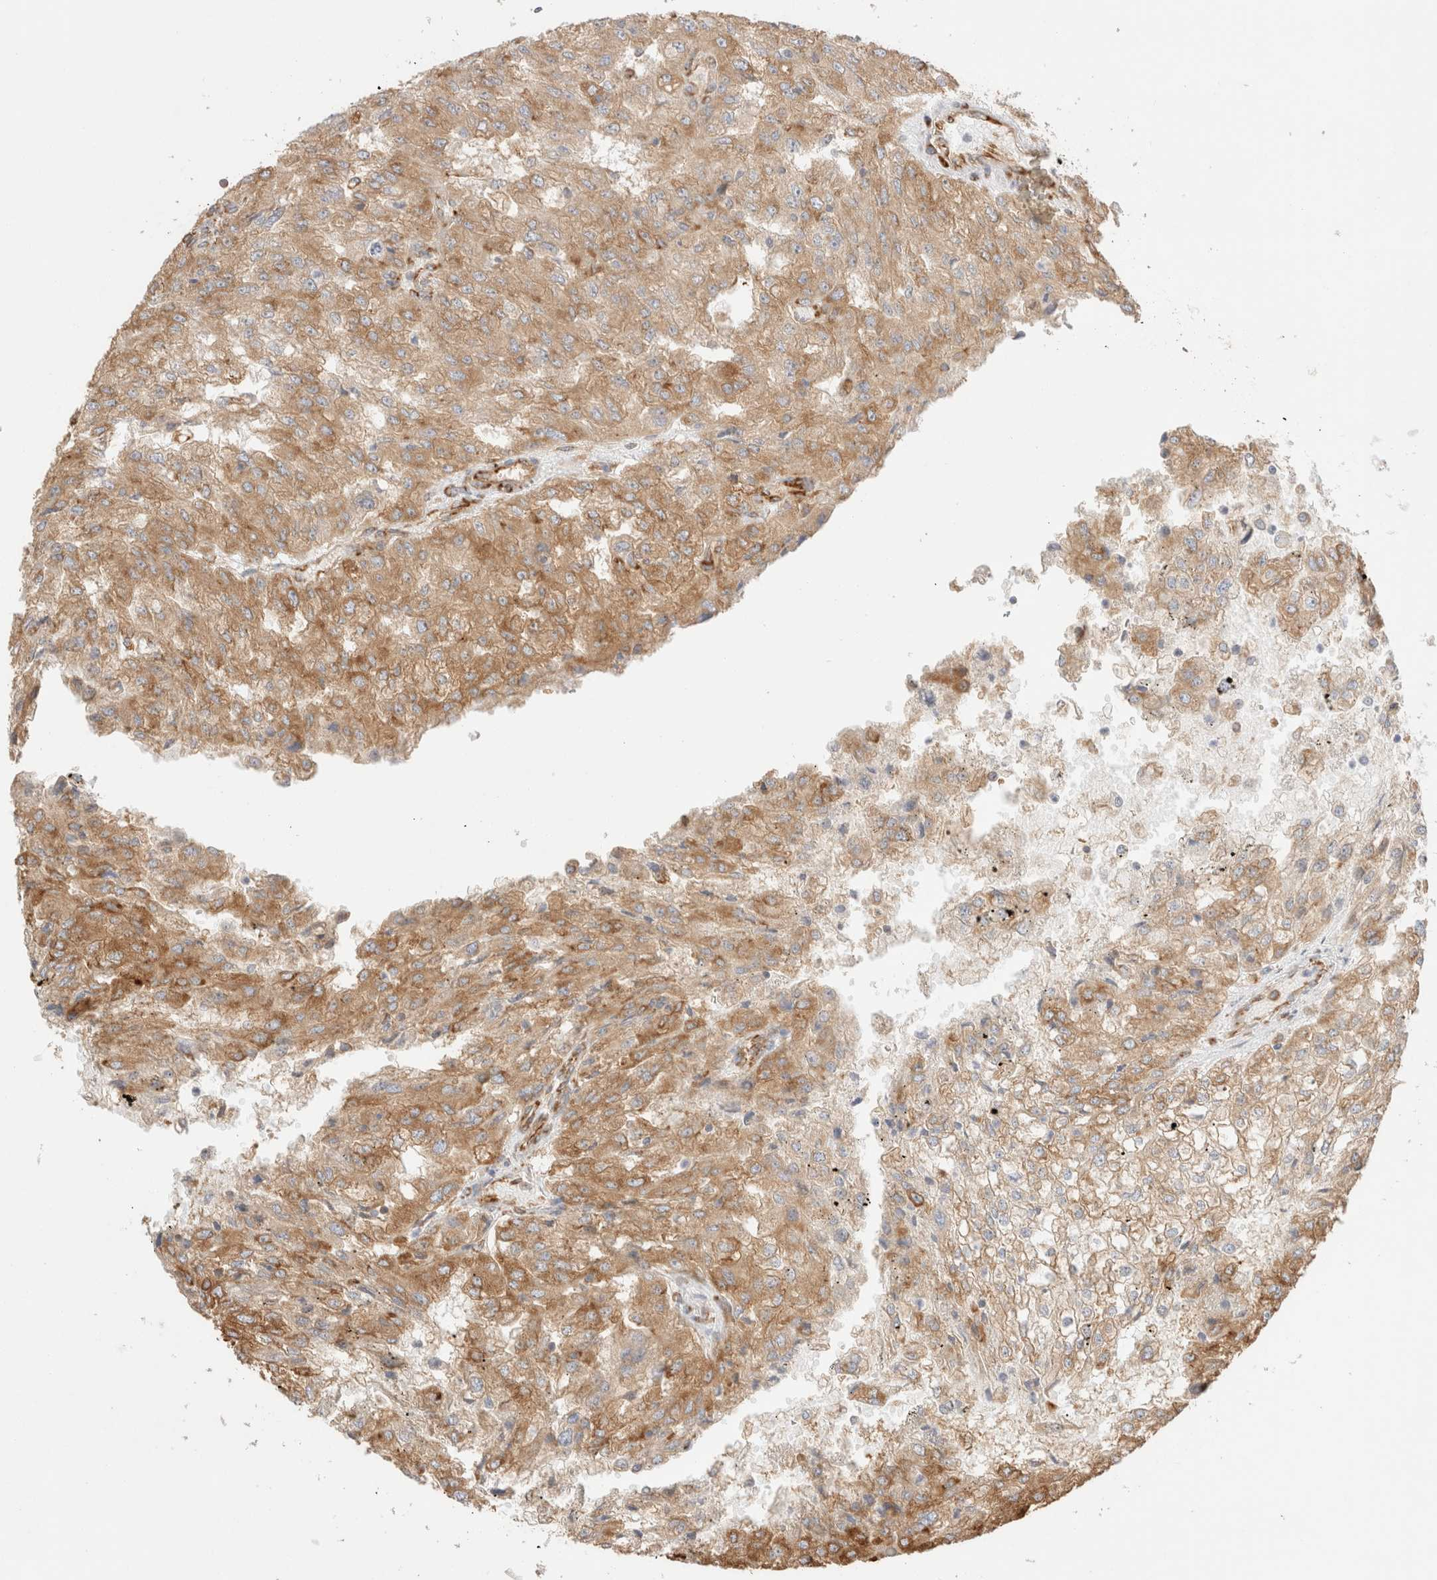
{"staining": {"intensity": "moderate", "quantity": ">75%", "location": "cytoplasmic/membranous"}, "tissue": "renal cancer", "cell_type": "Tumor cells", "image_type": "cancer", "snomed": [{"axis": "morphology", "description": "Adenocarcinoma, NOS"}, {"axis": "topography", "description": "Kidney"}], "caption": "This photomicrograph reveals immunohistochemistry (IHC) staining of human adenocarcinoma (renal), with medium moderate cytoplasmic/membranous positivity in approximately >75% of tumor cells.", "gene": "ZC2HC1A", "patient": {"sex": "female", "age": 54}}